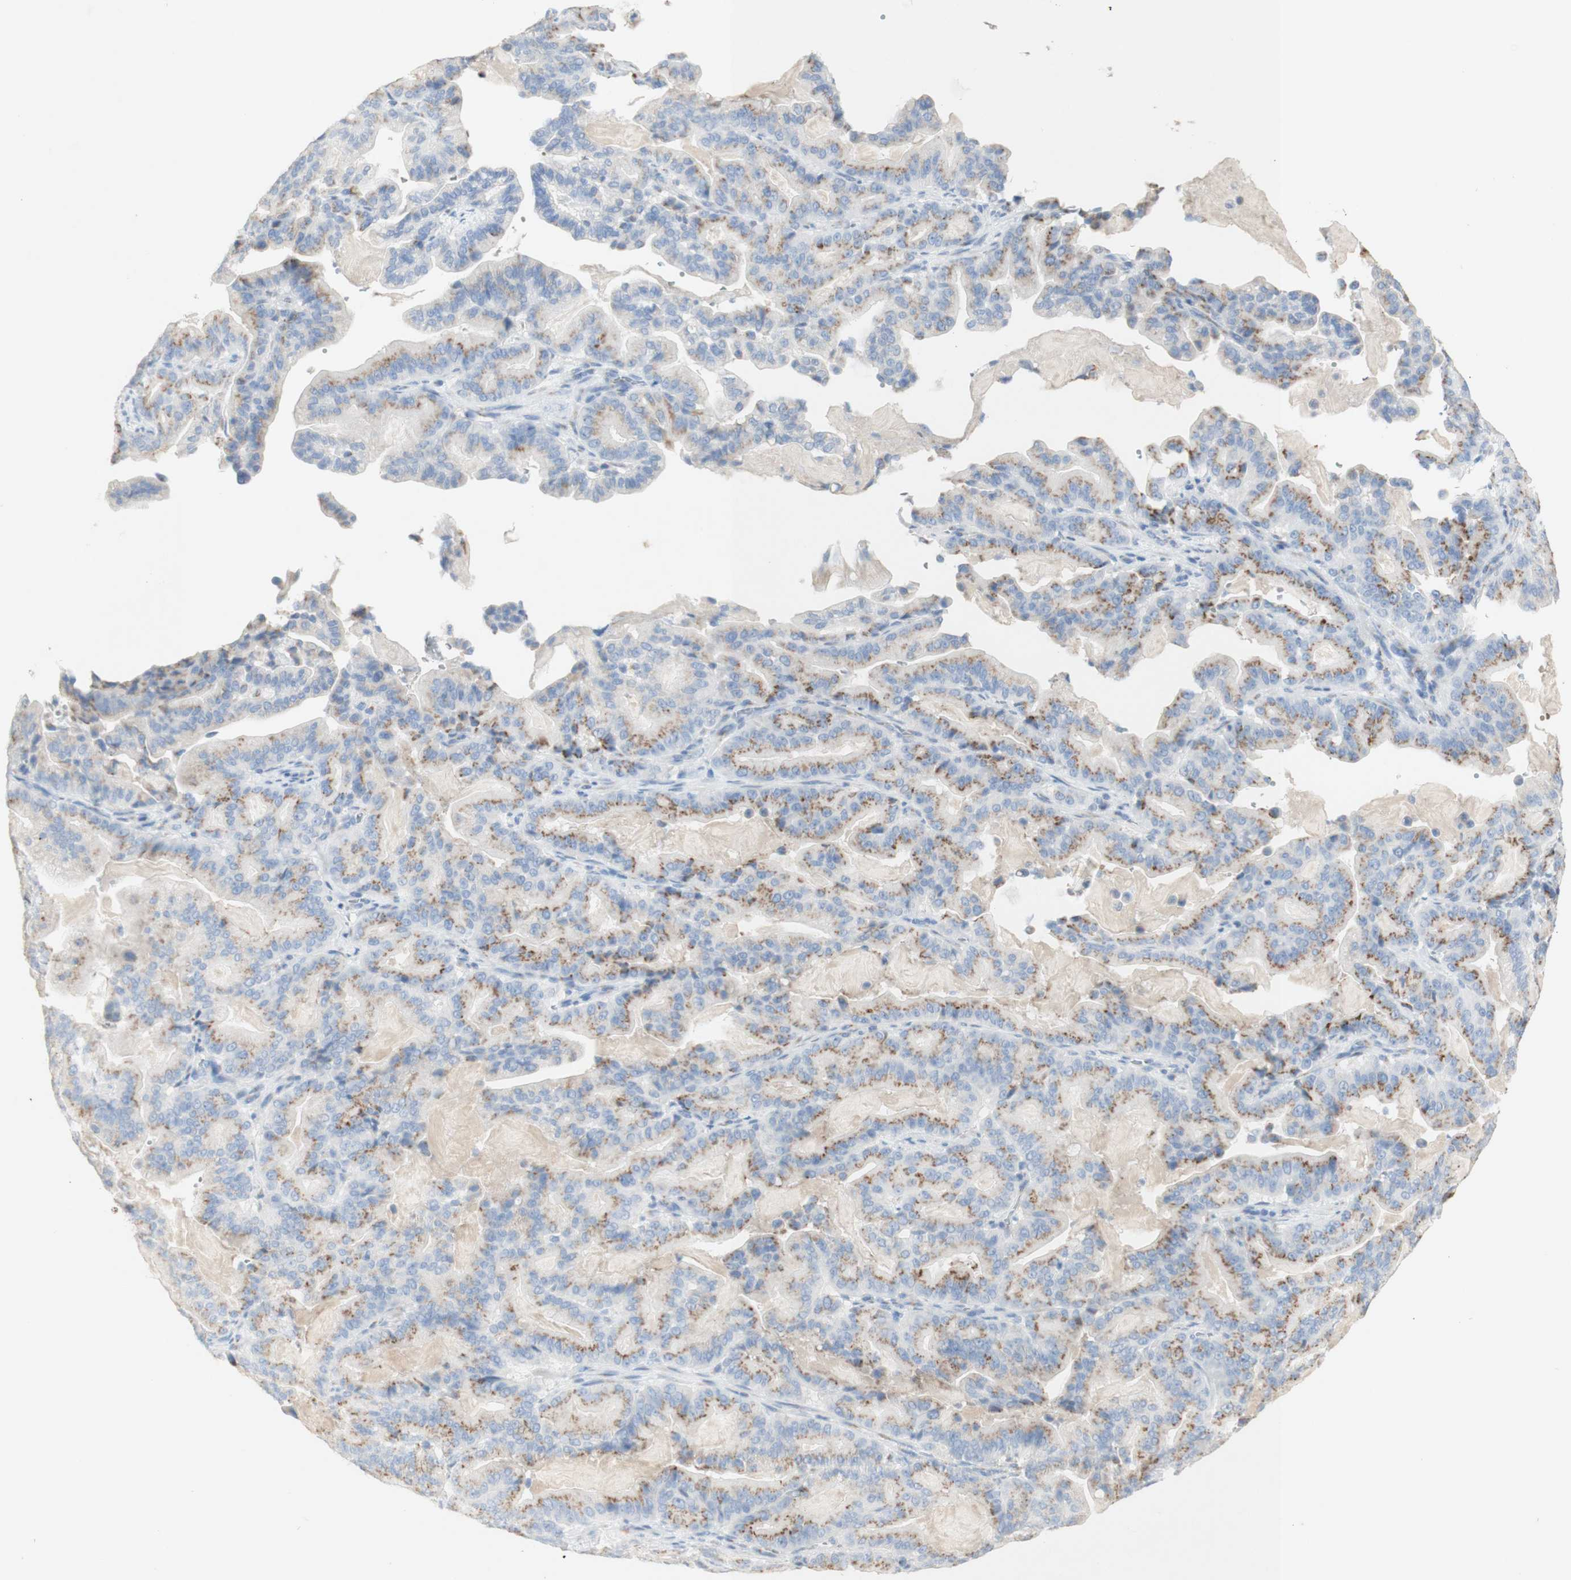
{"staining": {"intensity": "moderate", "quantity": ">75%", "location": "cytoplasmic/membranous"}, "tissue": "pancreatic cancer", "cell_type": "Tumor cells", "image_type": "cancer", "snomed": [{"axis": "morphology", "description": "Adenocarcinoma, NOS"}, {"axis": "topography", "description": "Pancreas"}], "caption": "Immunohistochemical staining of human adenocarcinoma (pancreatic) shows medium levels of moderate cytoplasmic/membranous protein expression in about >75% of tumor cells.", "gene": "MANEA", "patient": {"sex": "male", "age": 63}}